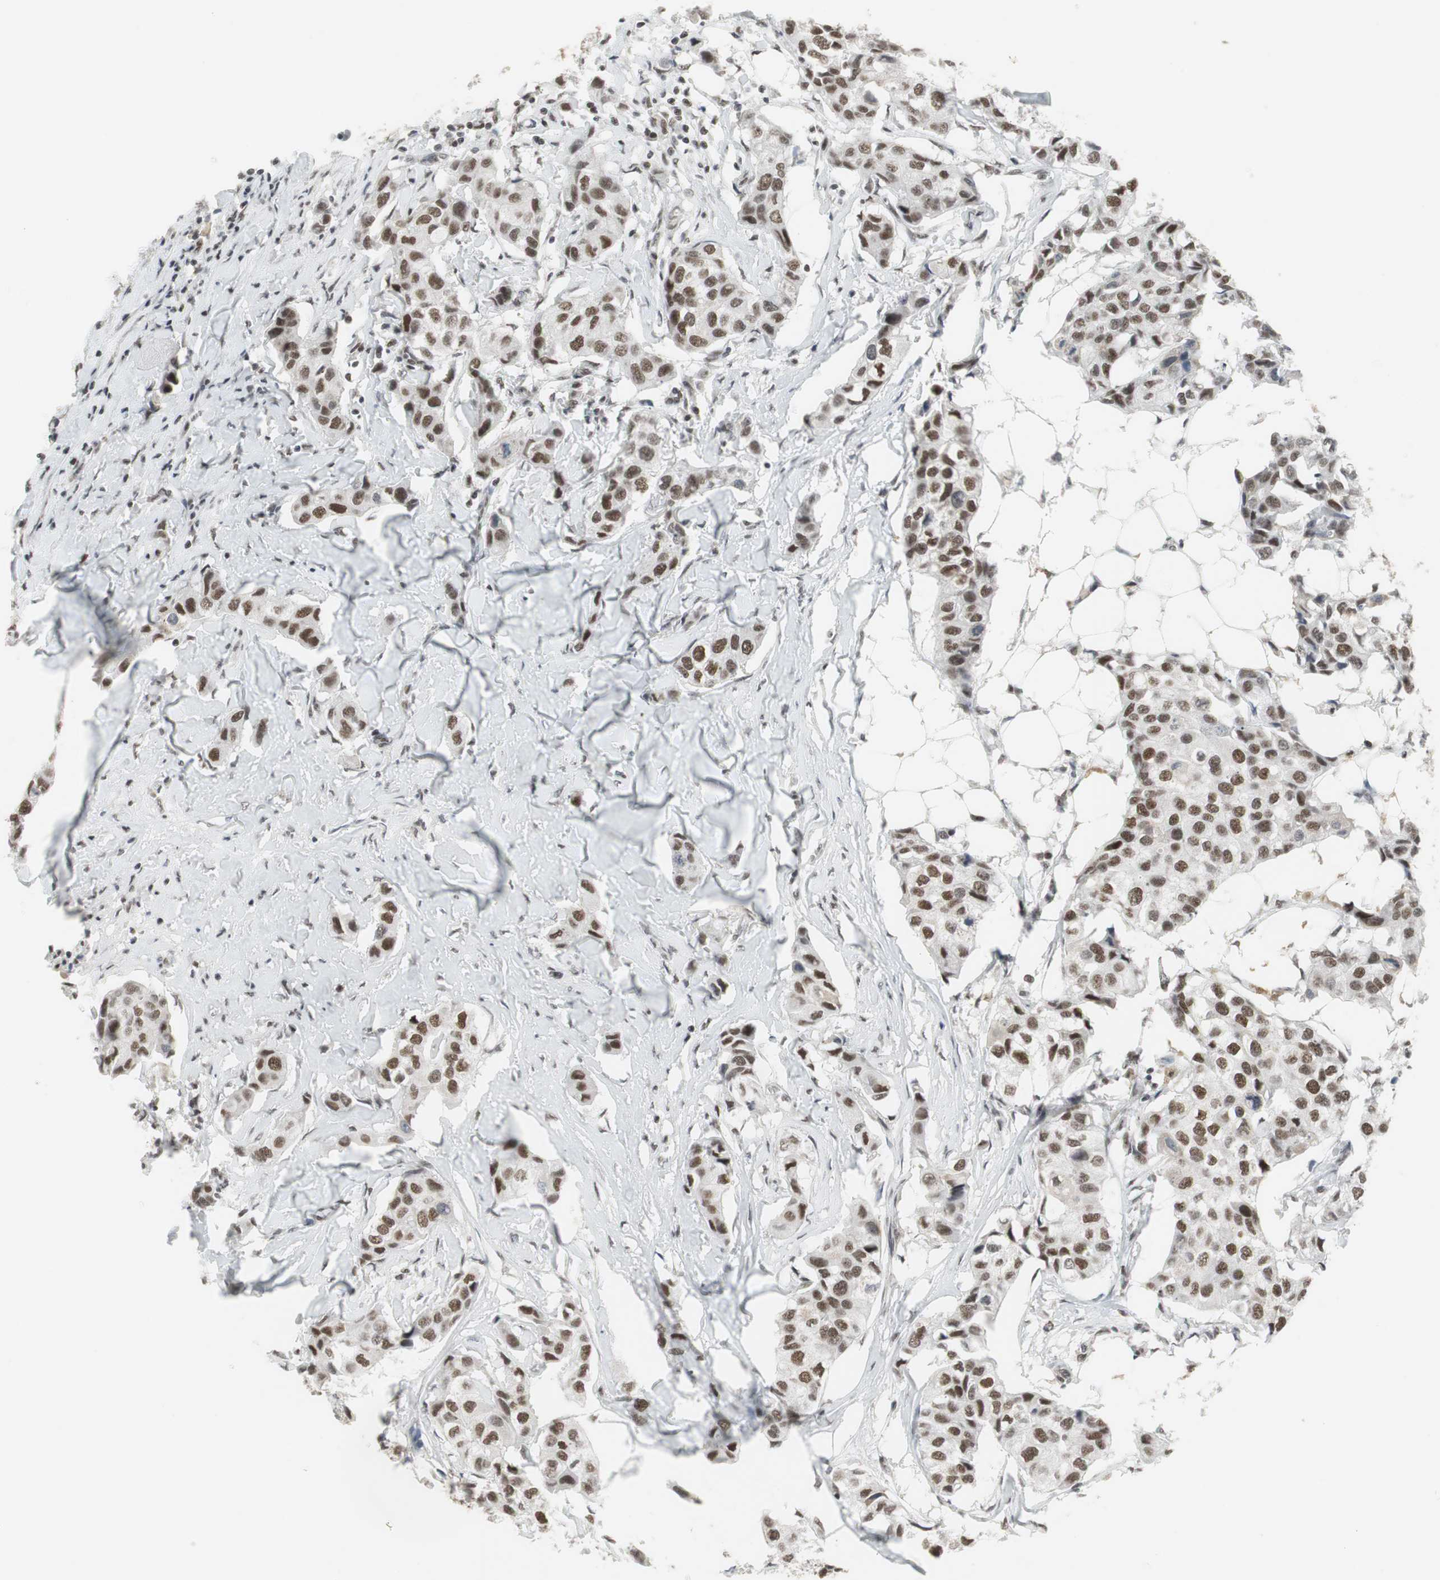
{"staining": {"intensity": "strong", "quantity": ">75%", "location": "nuclear"}, "tissue": "breast cancer", "cell_type": "Tumor cells", "image_type": "cancer", "snomed": [{"axis": "morphology", "description": "Duct carcinoma"}, {"axis": "topography", "description": "Breast"}], "caption": "Immunohistochemical staining of infiltrating ductal carcinoma (breast) exhibits high levels of strong nuclear positivity in approximately >75% of tumor cells.", "gene": "RTF1", "patient": {"sex": "female", "age": 80}}